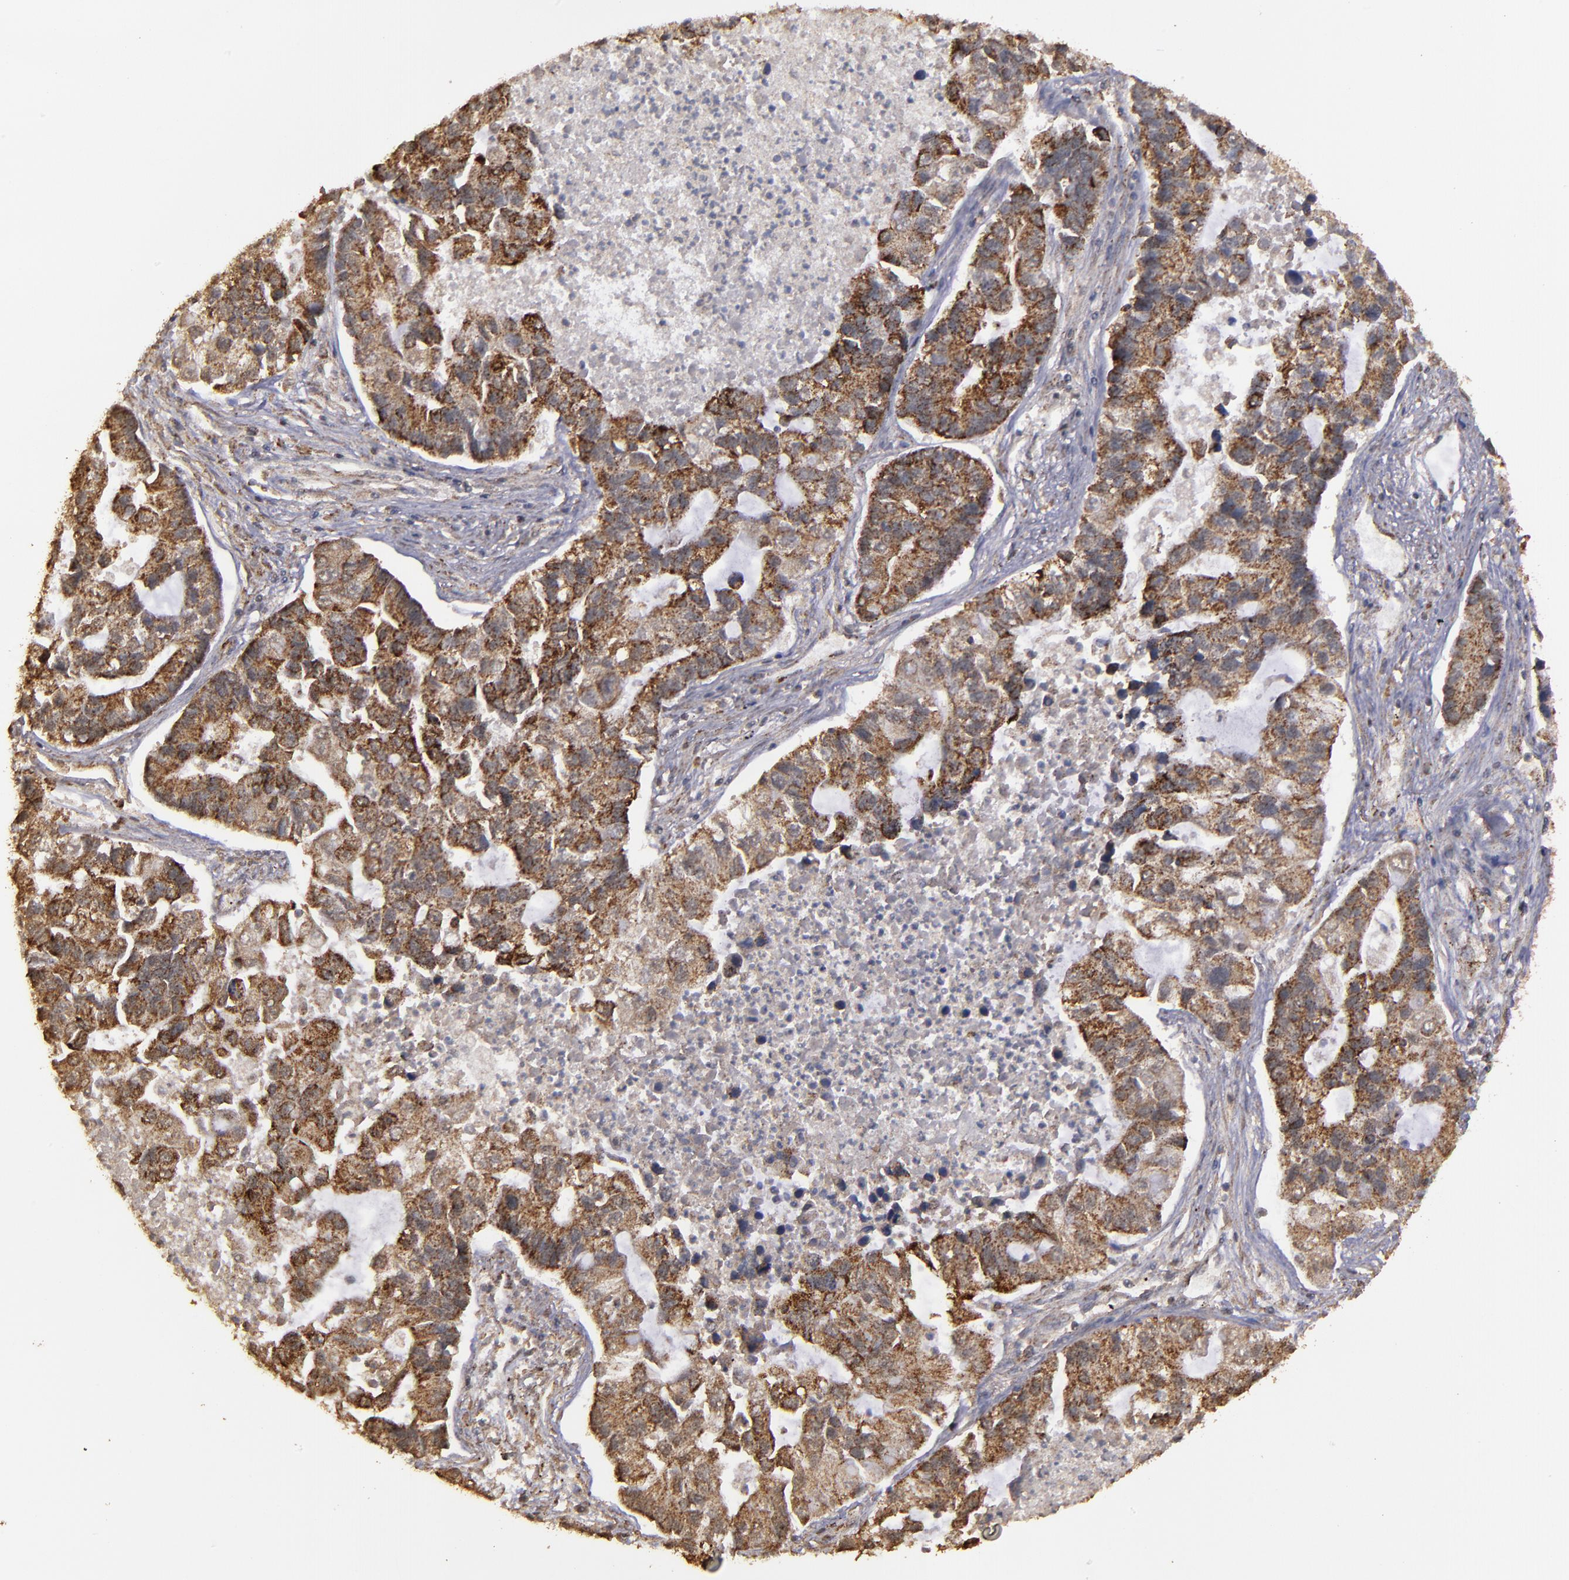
{"staining": {"intensity": "strong", "quantity": "25%-75%", "location": "cytoplasmic/membranous"}, "tissue": "lung cancer", "cell_type": "Tumor cells", "image_type": "cancer", "snomed": [{"axis": "morphology", "description": "Adenocarcinoma, NOS"}, {"axis": "topography", "description": "Lung"}], "caption": "This image displays lung adenocarcinoma stained with immunohistochemistry (IHC) to label a protein in brown. The cytoplasmic/membranous of tumor cells show strong positivity for the protein. Nuclei are counter-stained blue.", "gene": "FAT1", "patient": {"sex": "female", "age": 51}}